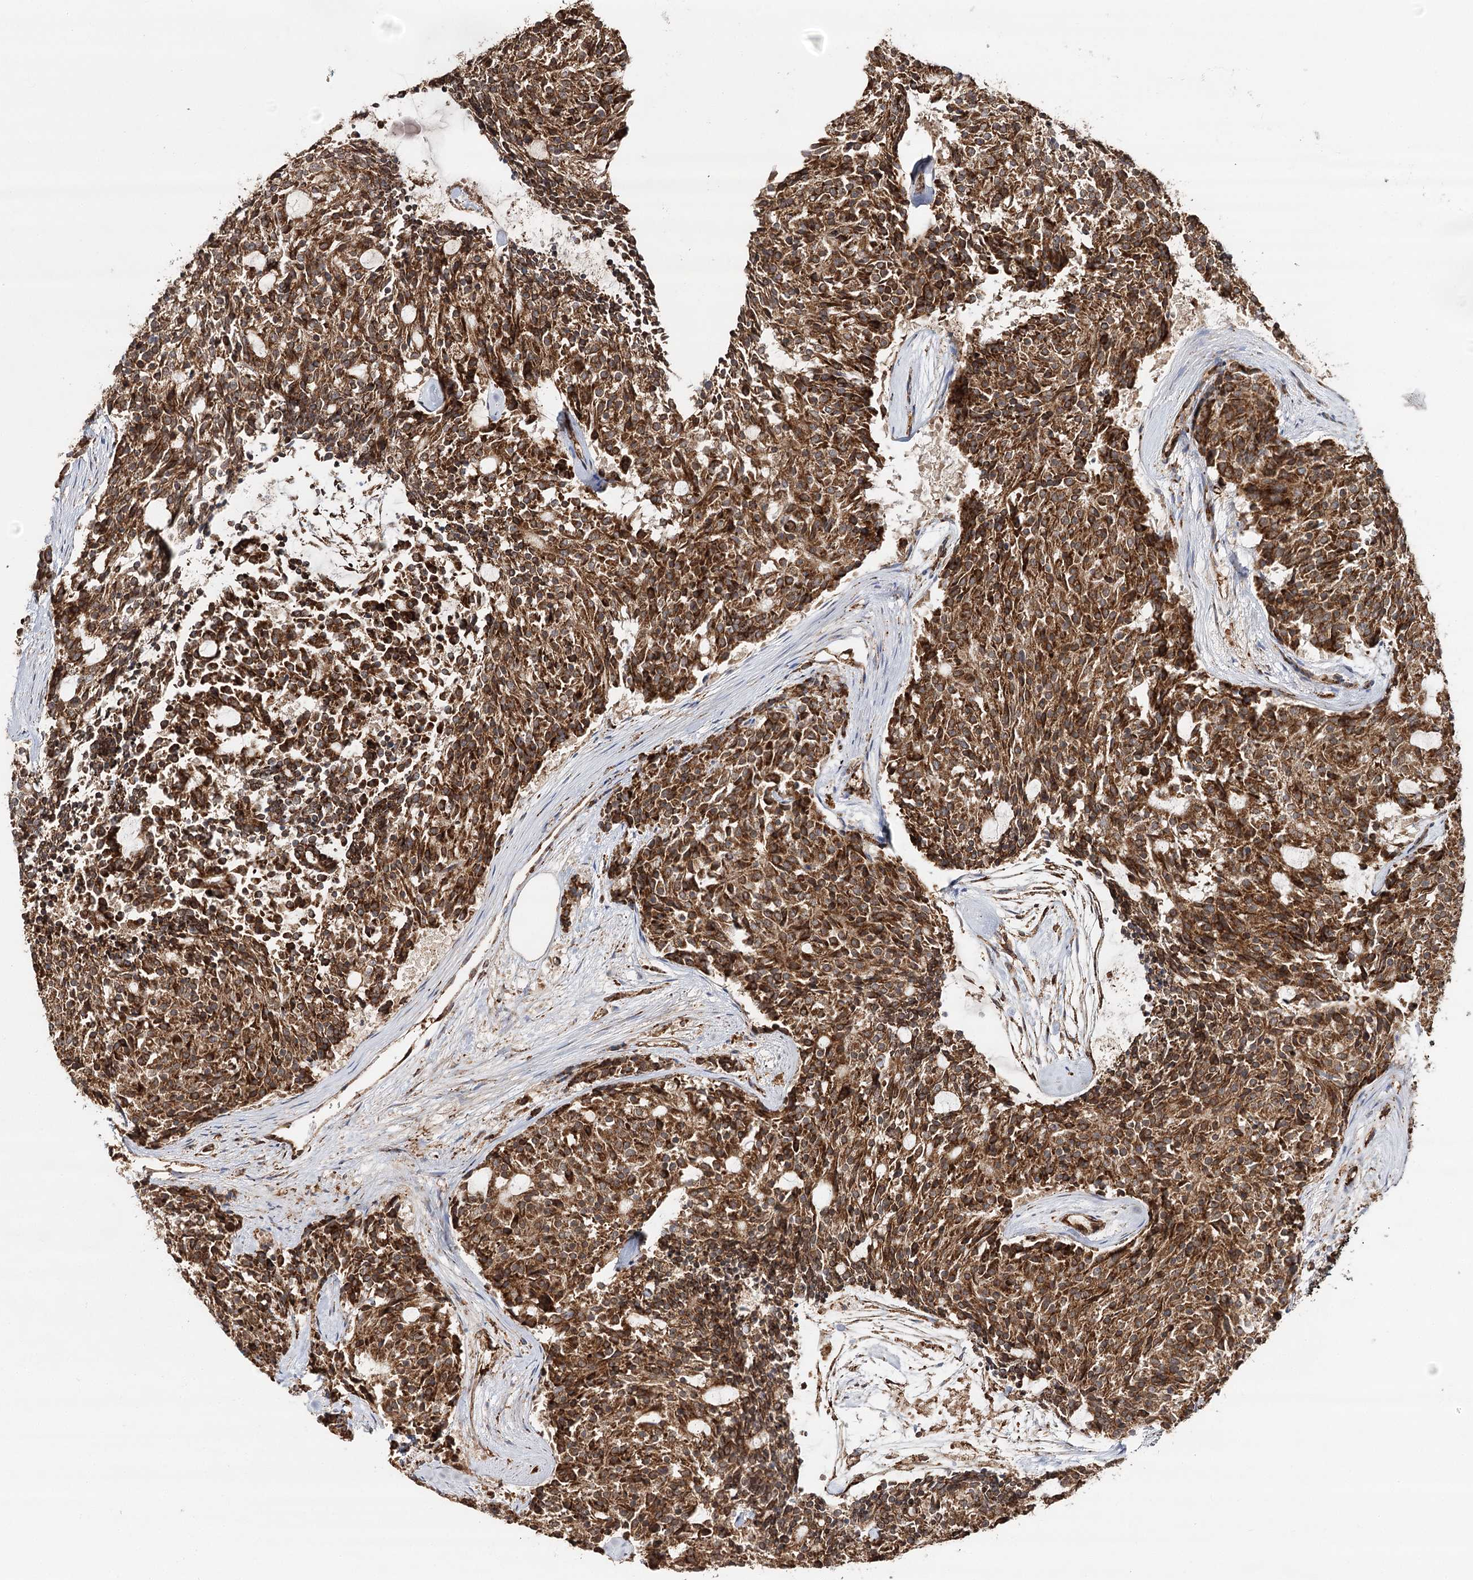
{"staining": {"intensity": "strong", "quantity": ">75%", "location": "cytoplasmic/membranous"}, "tissue": "carcinoid", "cell_type": "Tumor cells", "image_type": "cancer", "snomed": [{"axis": "morphology", "description": "Carcinoid, malignant, NOS"}, {"axis": "topography", "description": "Pancreas"}], "caption": "Protein expression by immunohistochemistry demonstrates strong cytoplasmic/membranous staining in approximately >75% of tumor cells in carcinoid (malignant). The staining was performed using DAB (3,3'-diaminobenzidine), with brown indicating positive protein expression. Nuclei are stained blue with hematoxylin.", "gene": "DNAJB14", "patient": {"sex": "female", "age": 54}}